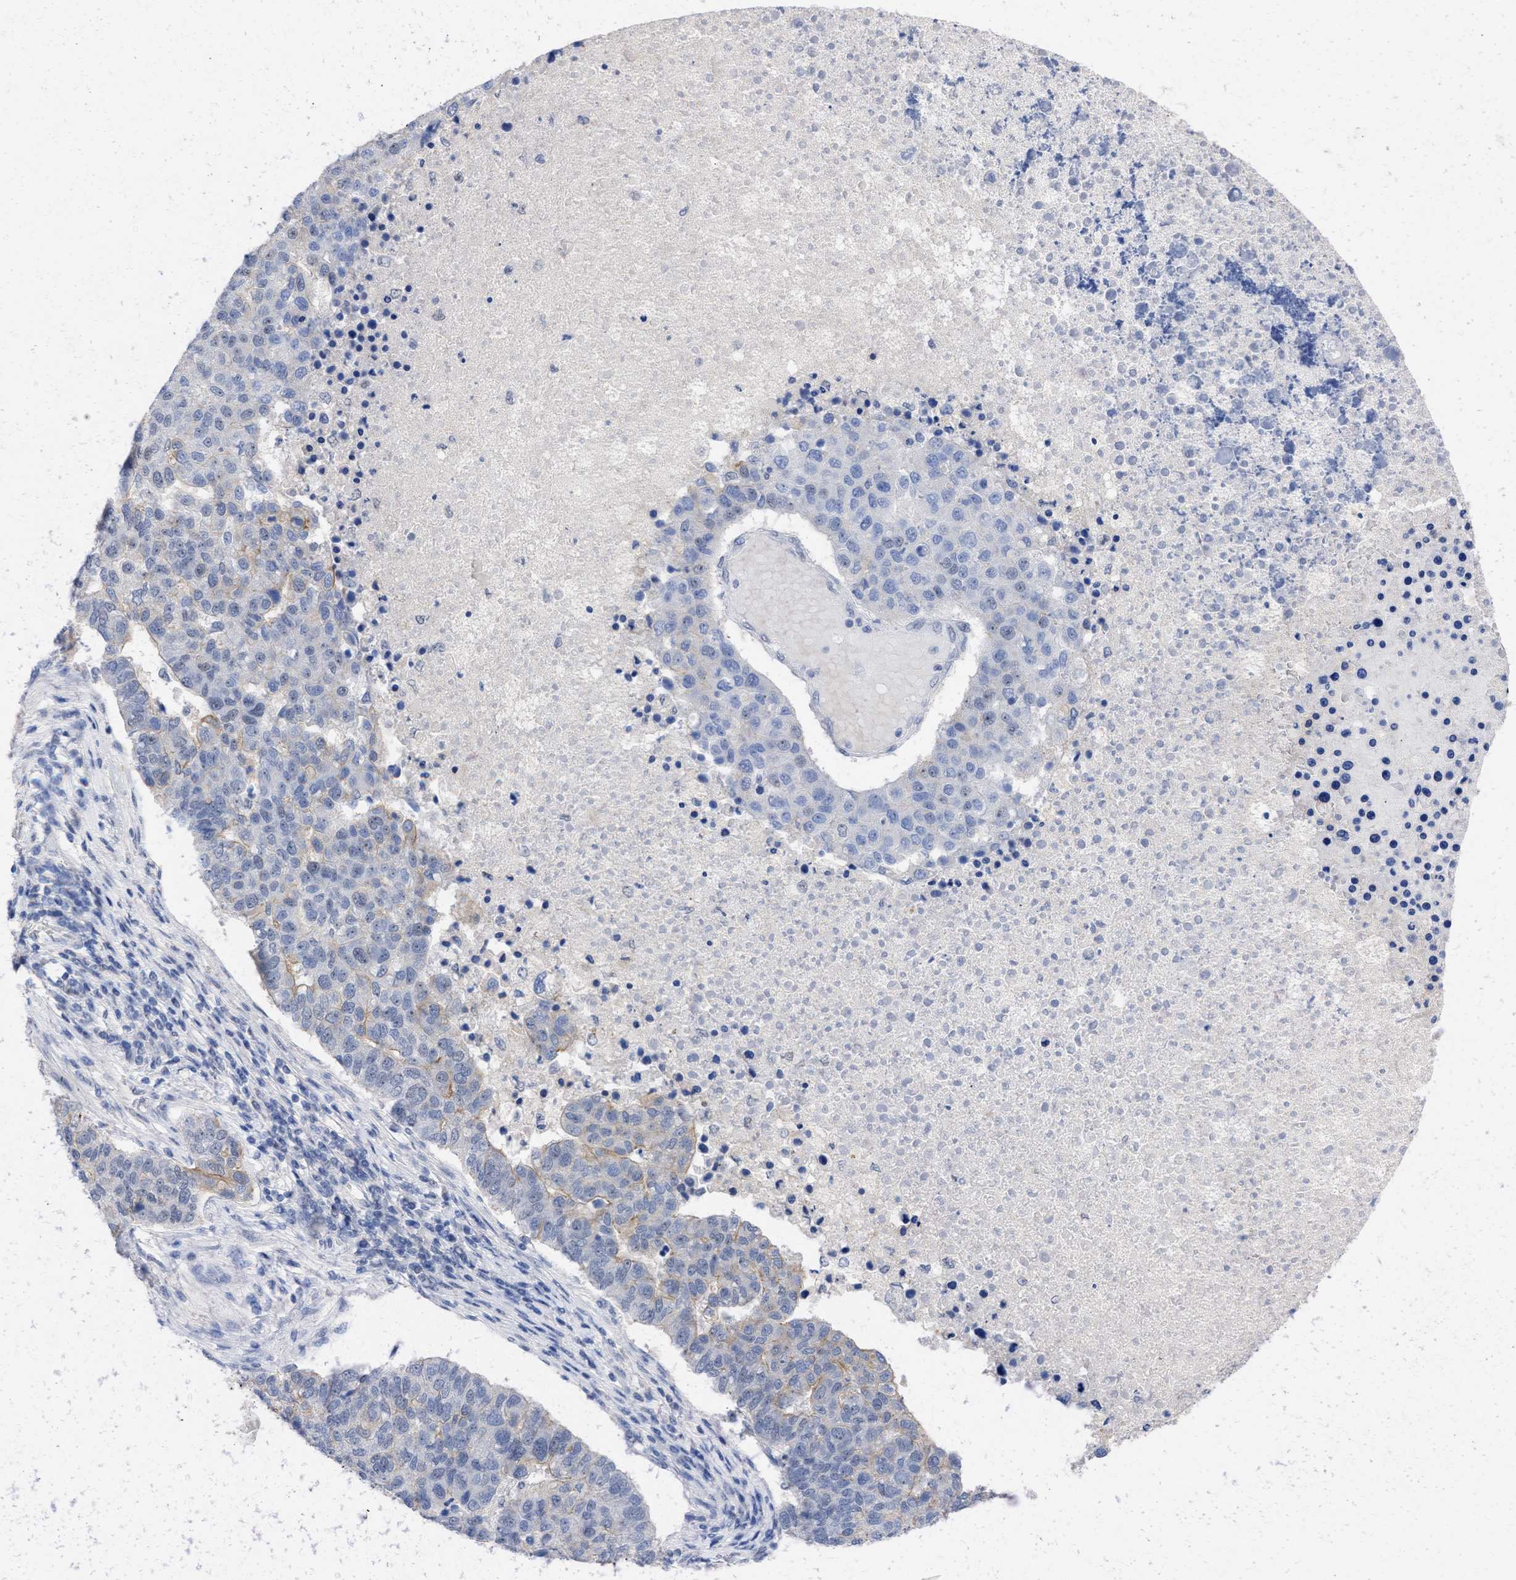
{"staining": {"intensity": "weak", "quantity": "<25%", "location": "cytoplasmic/membranous"}, "tissue": "pancreatic cancer", "cell_type": "Tumor cells", "image_type": "cancer", "snomed": [{"axis": "morphology", "description": "Adenocarcinoma, NOS"}, {"axis": "topography", "description": "Pancreas"}], "caption": "Pancreatic adenocarcinoma was stained to show a protein in brown. There is no significant staining in tumor cells.", "gene": "DDX41", "patient": {"sex": "female", "age": 61}}